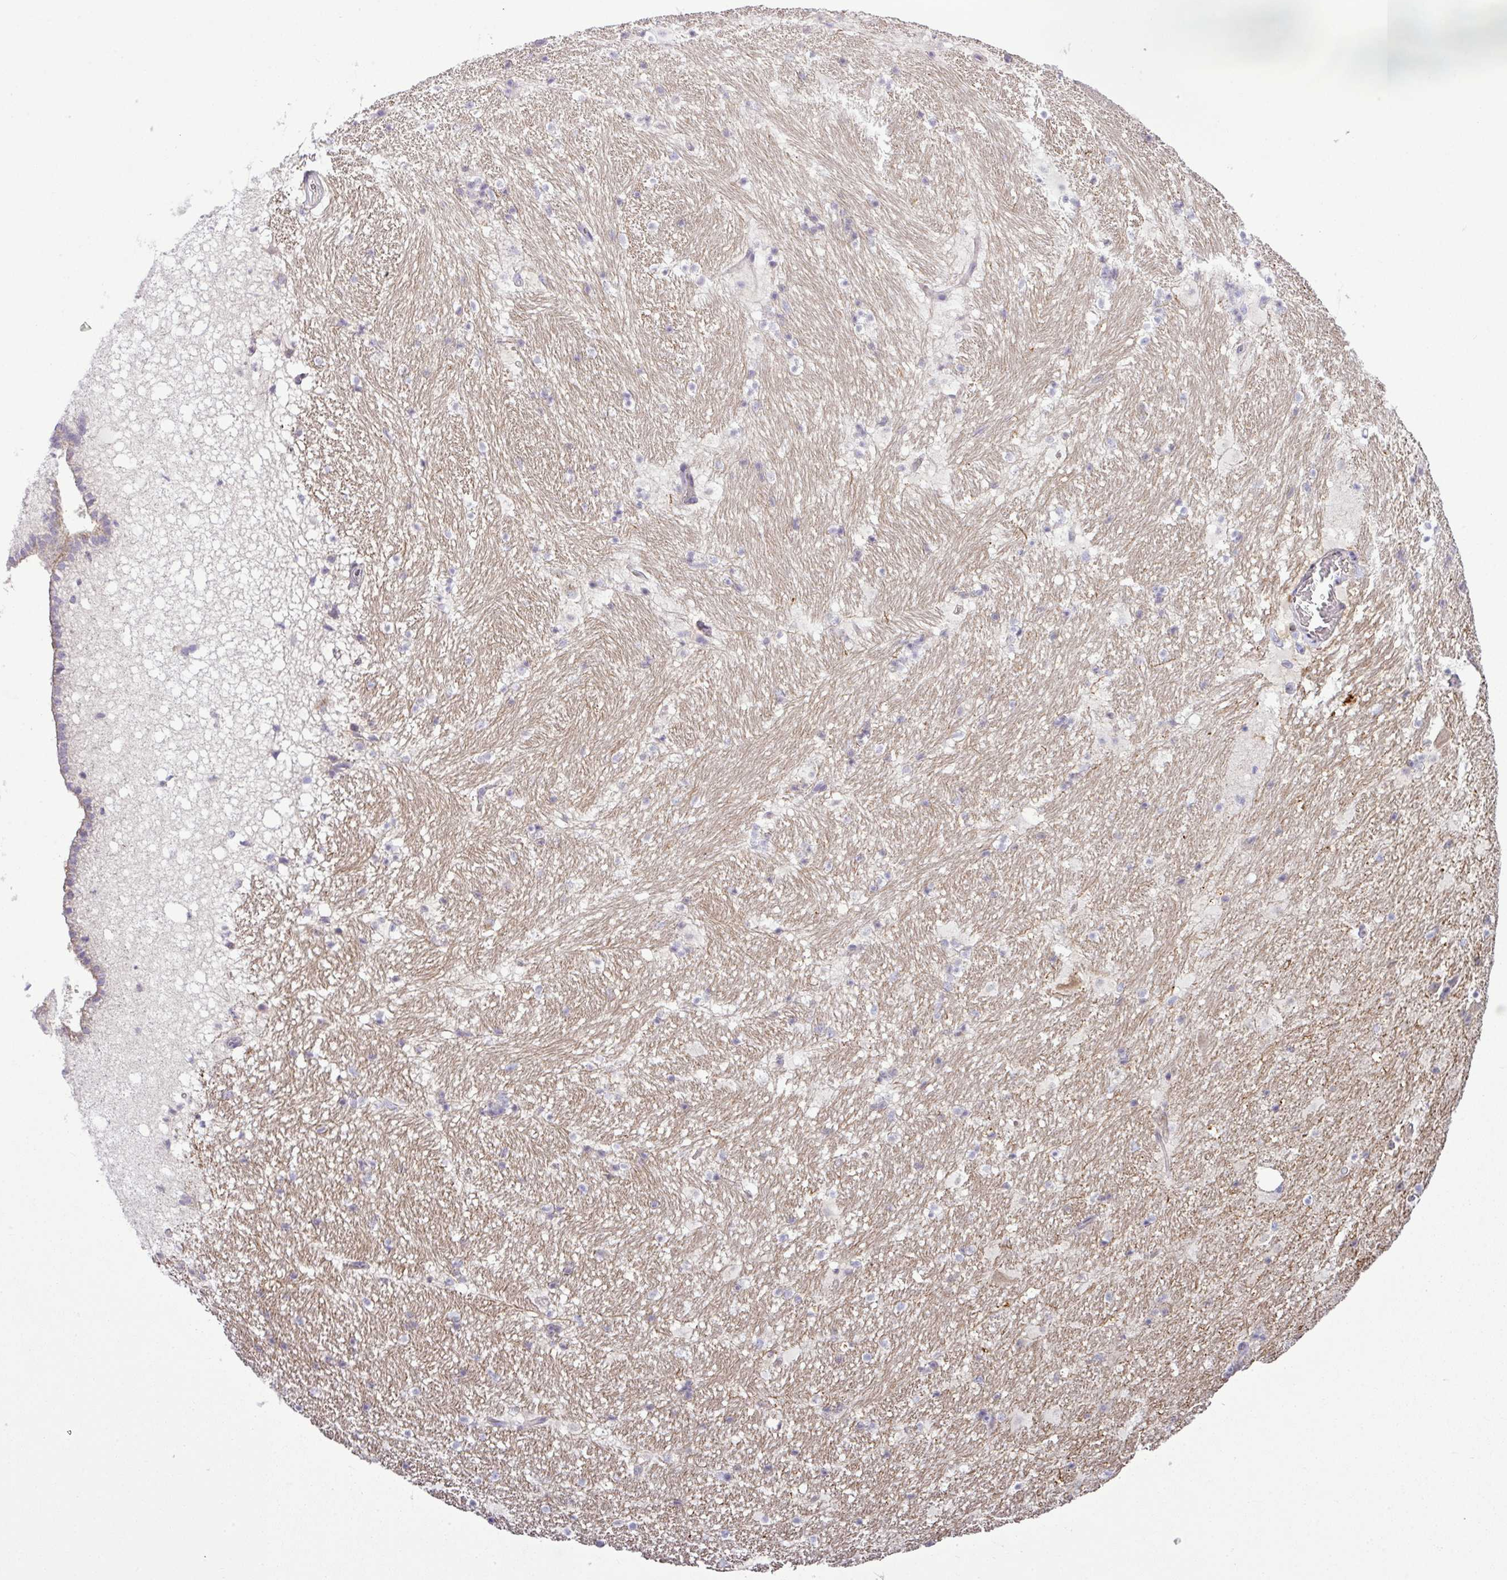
{"staining": {"intensity": "negative", "quantity": "none", "location": "none"}, "tissue": "hippocampus", "cell_type": "Glial cells", "image_type": "normal", "snomed": [{"axis": "morphology", "description": "Normal tissue, NOS"}, {"axis": "topography", "description": "Hippocampus"}], "caption": "This histopathology image is of unremarkable hippocampus stained with IHC to label a protein in brown with the nuclei are counter-stained blue. There is no positivity in glial cells.", "gene": "STAT5A", "patient": {"sex": "male", "age": 37}}